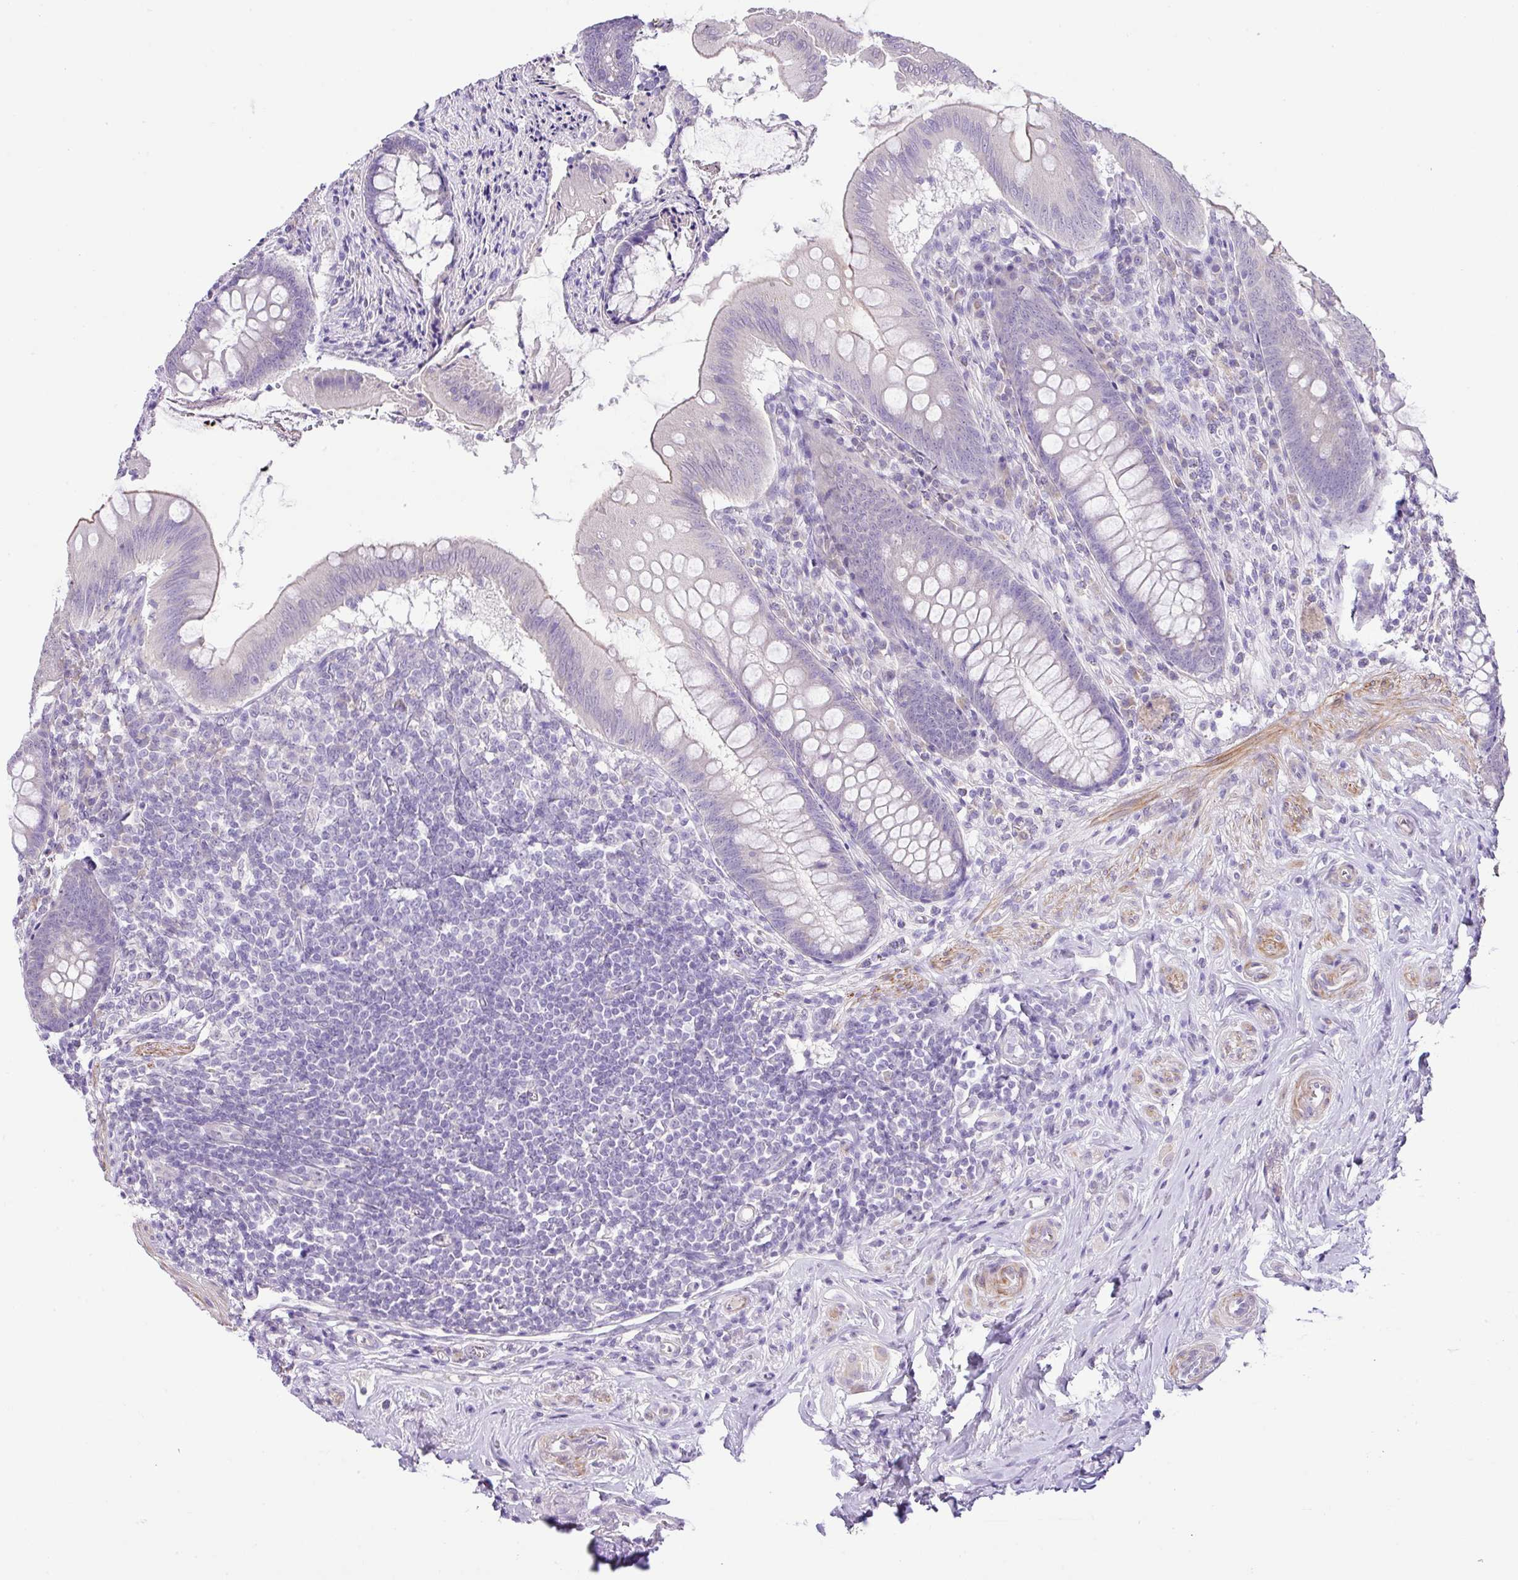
{"staining": {"intensity": "negative", "quantity": "none", "location": "none"}, "tissue": "appendix", "cell_type": "Glandular cells", "image_type": "normal", "snomed": [{"axis": "morphology", "description": "Normal tissue, NOS"}, {"axis": "topography", "description": "Appendix"}], "caption": "This is an immunohistochemistry histopathology image of normal appendix. There is no positivity in glandular cells.", "gene": "DIP2A", "patient": {"sex": "female", "age": 51}}